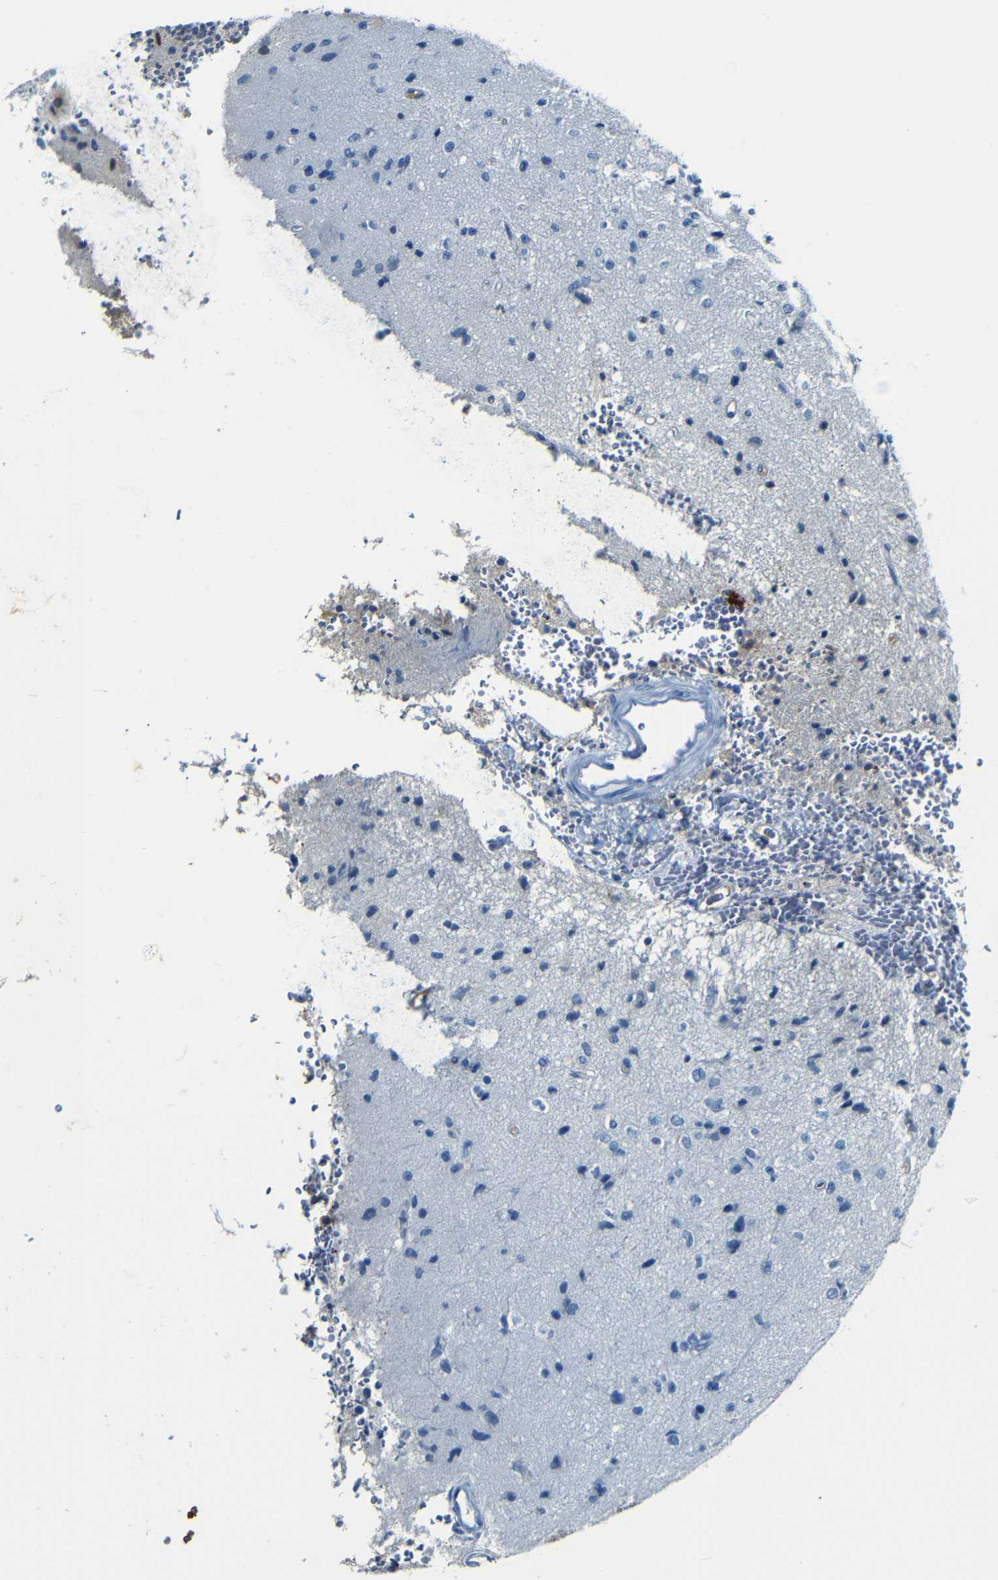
{"staining": {"intensity": "negative", "quantity": "none", "location": "none"}, "tissue": "glioma", "cell_type": "Tumor cells", "image_type": "cancer", "snomed": [{"axis": "morphology", "description": "Glioma, malignant, High grade"}, {"axis": "topography", "description": "pancreas cauda"}], "caption": "This is an IHC micrograph of human glioma. There is no positivity in tumor cells.", "gene": "SERPINA1", "patient": {"sex": "male", "age": 60}}